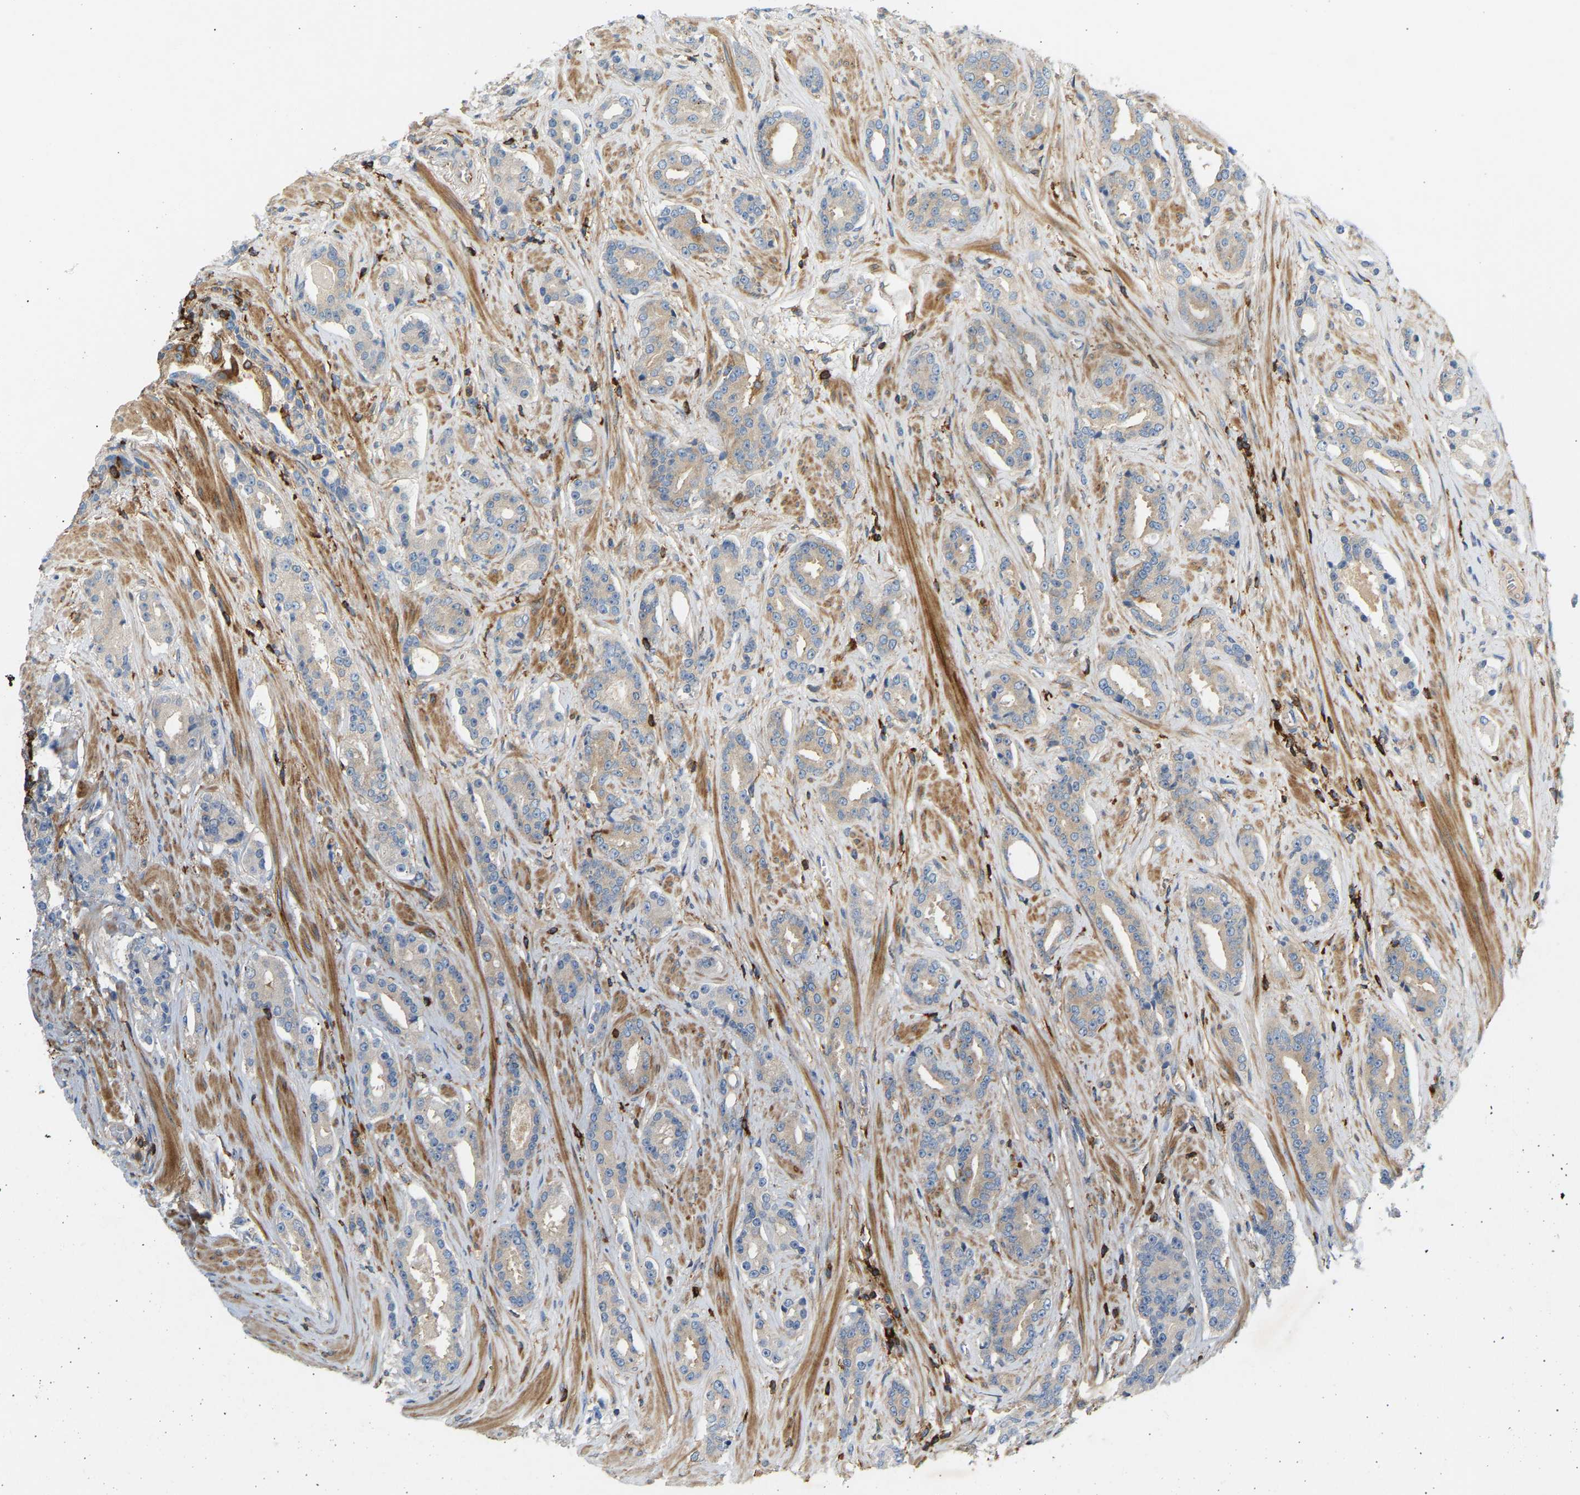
{"staining": {"intensity": "weak", "quantity": "25%-75%", "location": "cytoplasmic/membranous"}, "tissue": "prostate cancer", "cell_type": "Tumor cells", "image_type": "cancer", "snomed": [{"axis": "morphology", "description": "Adenocarcinoma, High grade"}, {"axis": "topography", "description": "Prostate"}], "caption": "Prostate cancer (adenocarcinoma (high-grade)) tissue displays weak cytoplasmic/membranous expression in approximately 25%-75% of tumor cells", "gene": "FNBP1", "patient": {"sex": "male", "age": 71}}